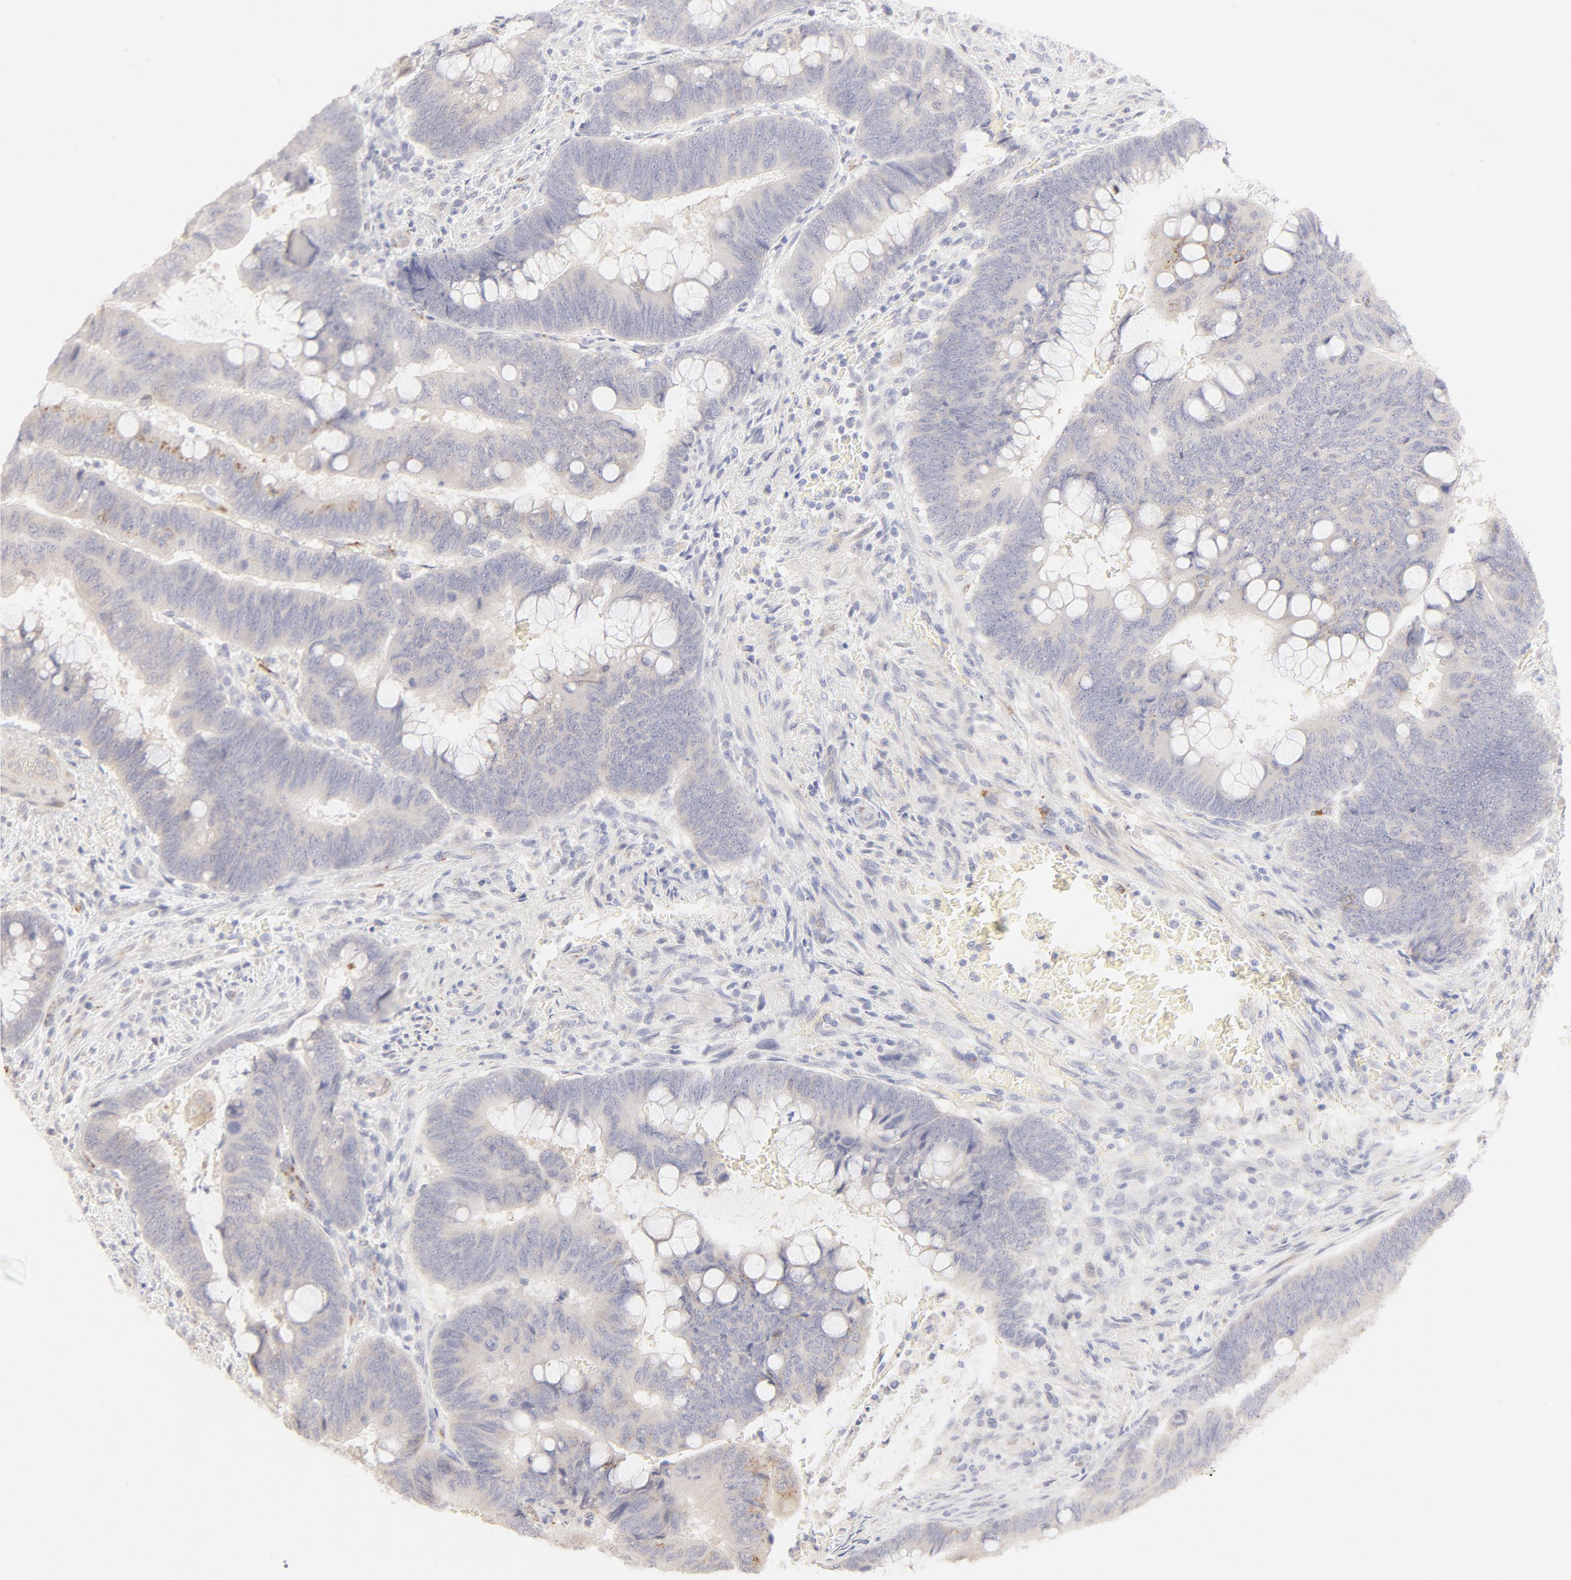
{"staining": {"intensity": "weak", "quantity": "<25%", "location": "cytoplasmic/membranous"}, "tissue": "colorectal cancer", "cell_type": "Tumor cells", "image_type": "cancer", "snomed": [{"axis": "morphology", "description": "Normal tissue, NOS"}, {"axis": "morphology", "description": "Adenocarcinoma, NOS"}, {"axis": "topography", "description": "Rectum"}], "caption": "This is an IHC photomicrograph of adenocarcinoma (colorectal). There is no positivity in tumor cells.", "gene": "NKX2-2", "patient": {"sex": "male", "age": 92}}